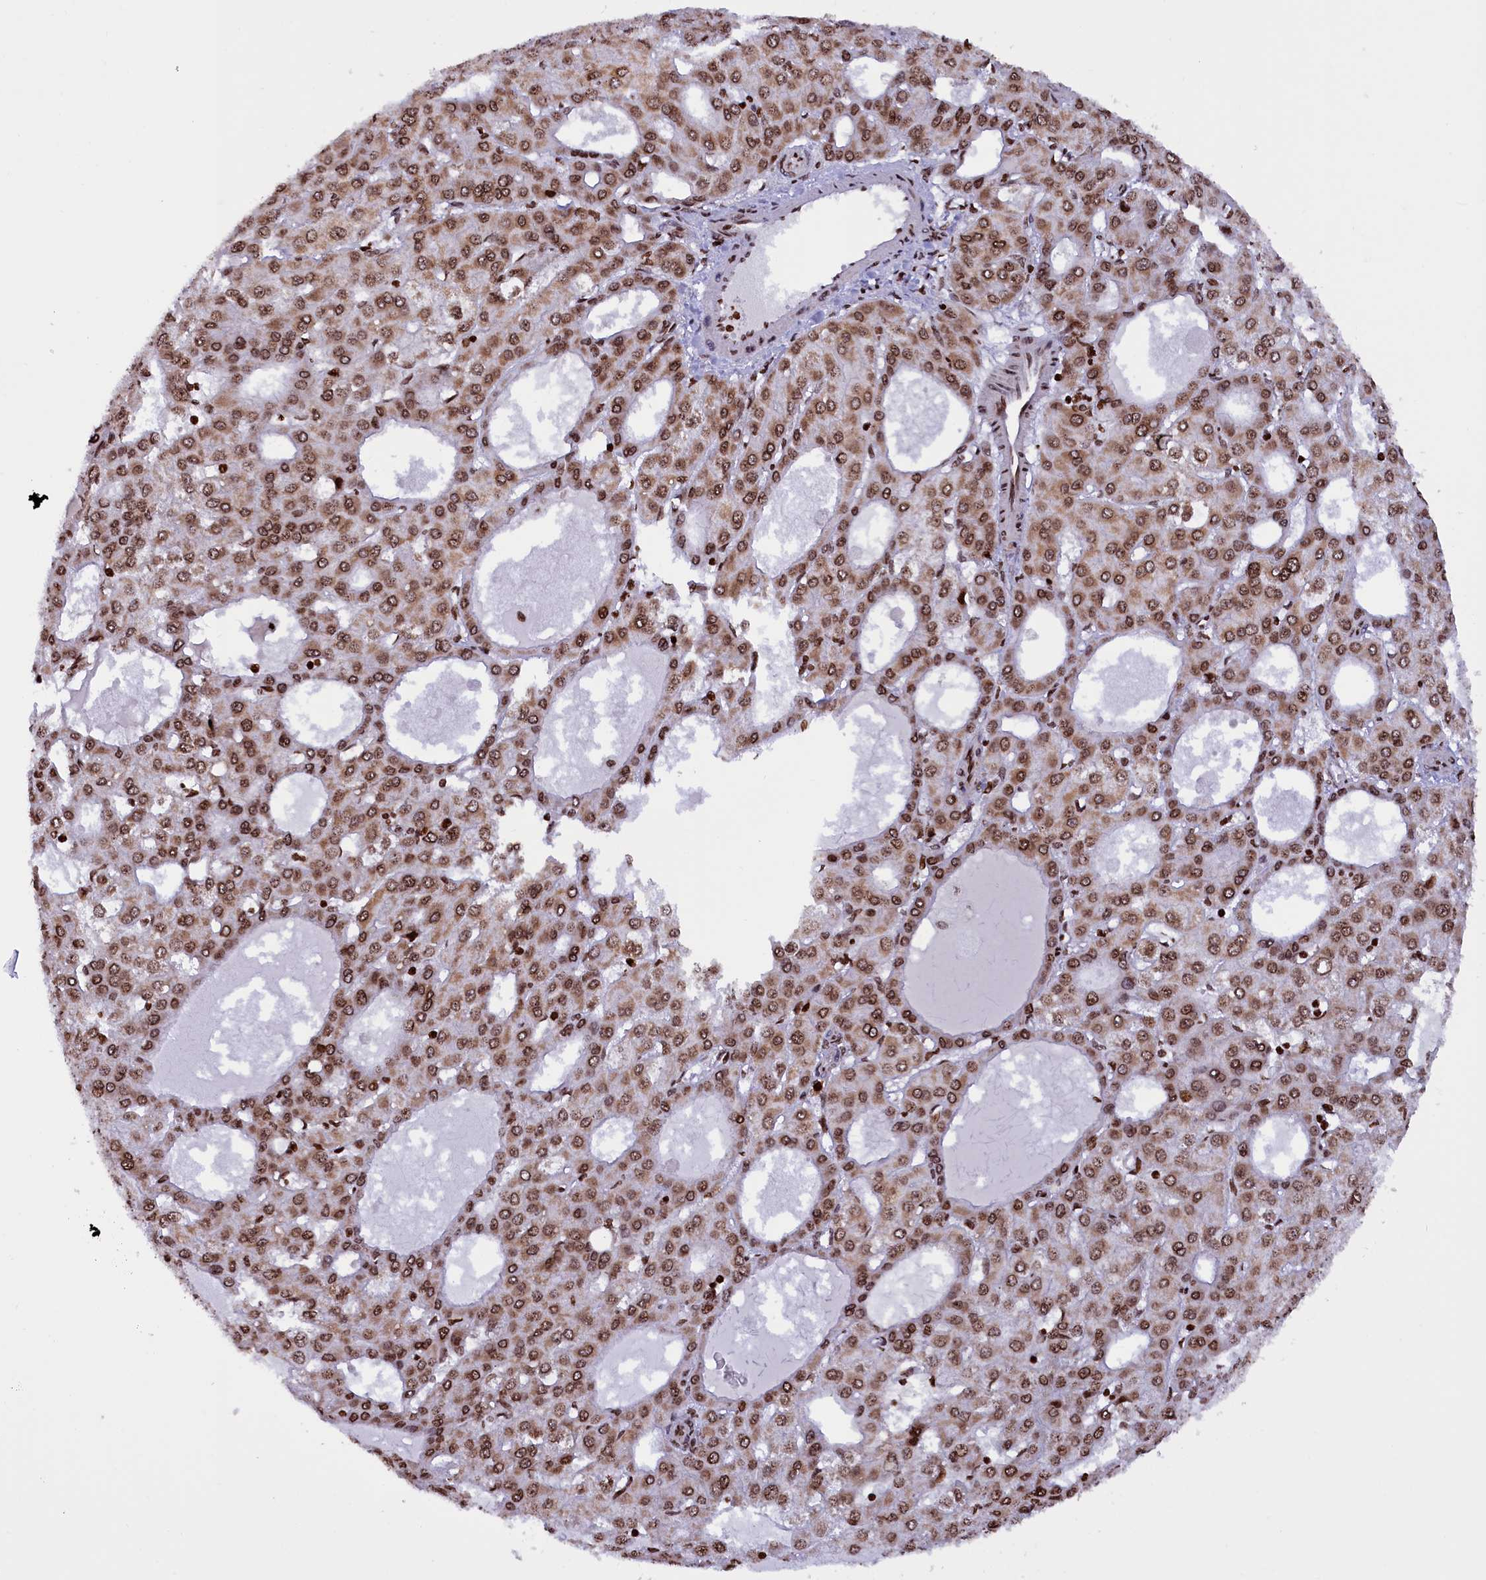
{"staining": {"intensity": "moderate", "quantity": ">75%", "location": "cytoplasmic/membranous,nuclear"}, "tissue": "liver cancer", "cell_type": "Tumor cells", "image_type": "cancer", "snomed": [{"axis": "morphology", "description": "Carcinoma, Hepatocellular, NOS"}, {"axis": "topography", "description": "Liver"}], "caption": "Immunohistochemistry photomicrograph of human hepatocellular carcinoma (liver) stained for a protein (brown), which displays medium levels of moderate cytoplasmic/membranous and nuclear staining in about >75% of tumor cells.", "gene": "TIMM29", "patient": {"sex": "male", "age": 47}}